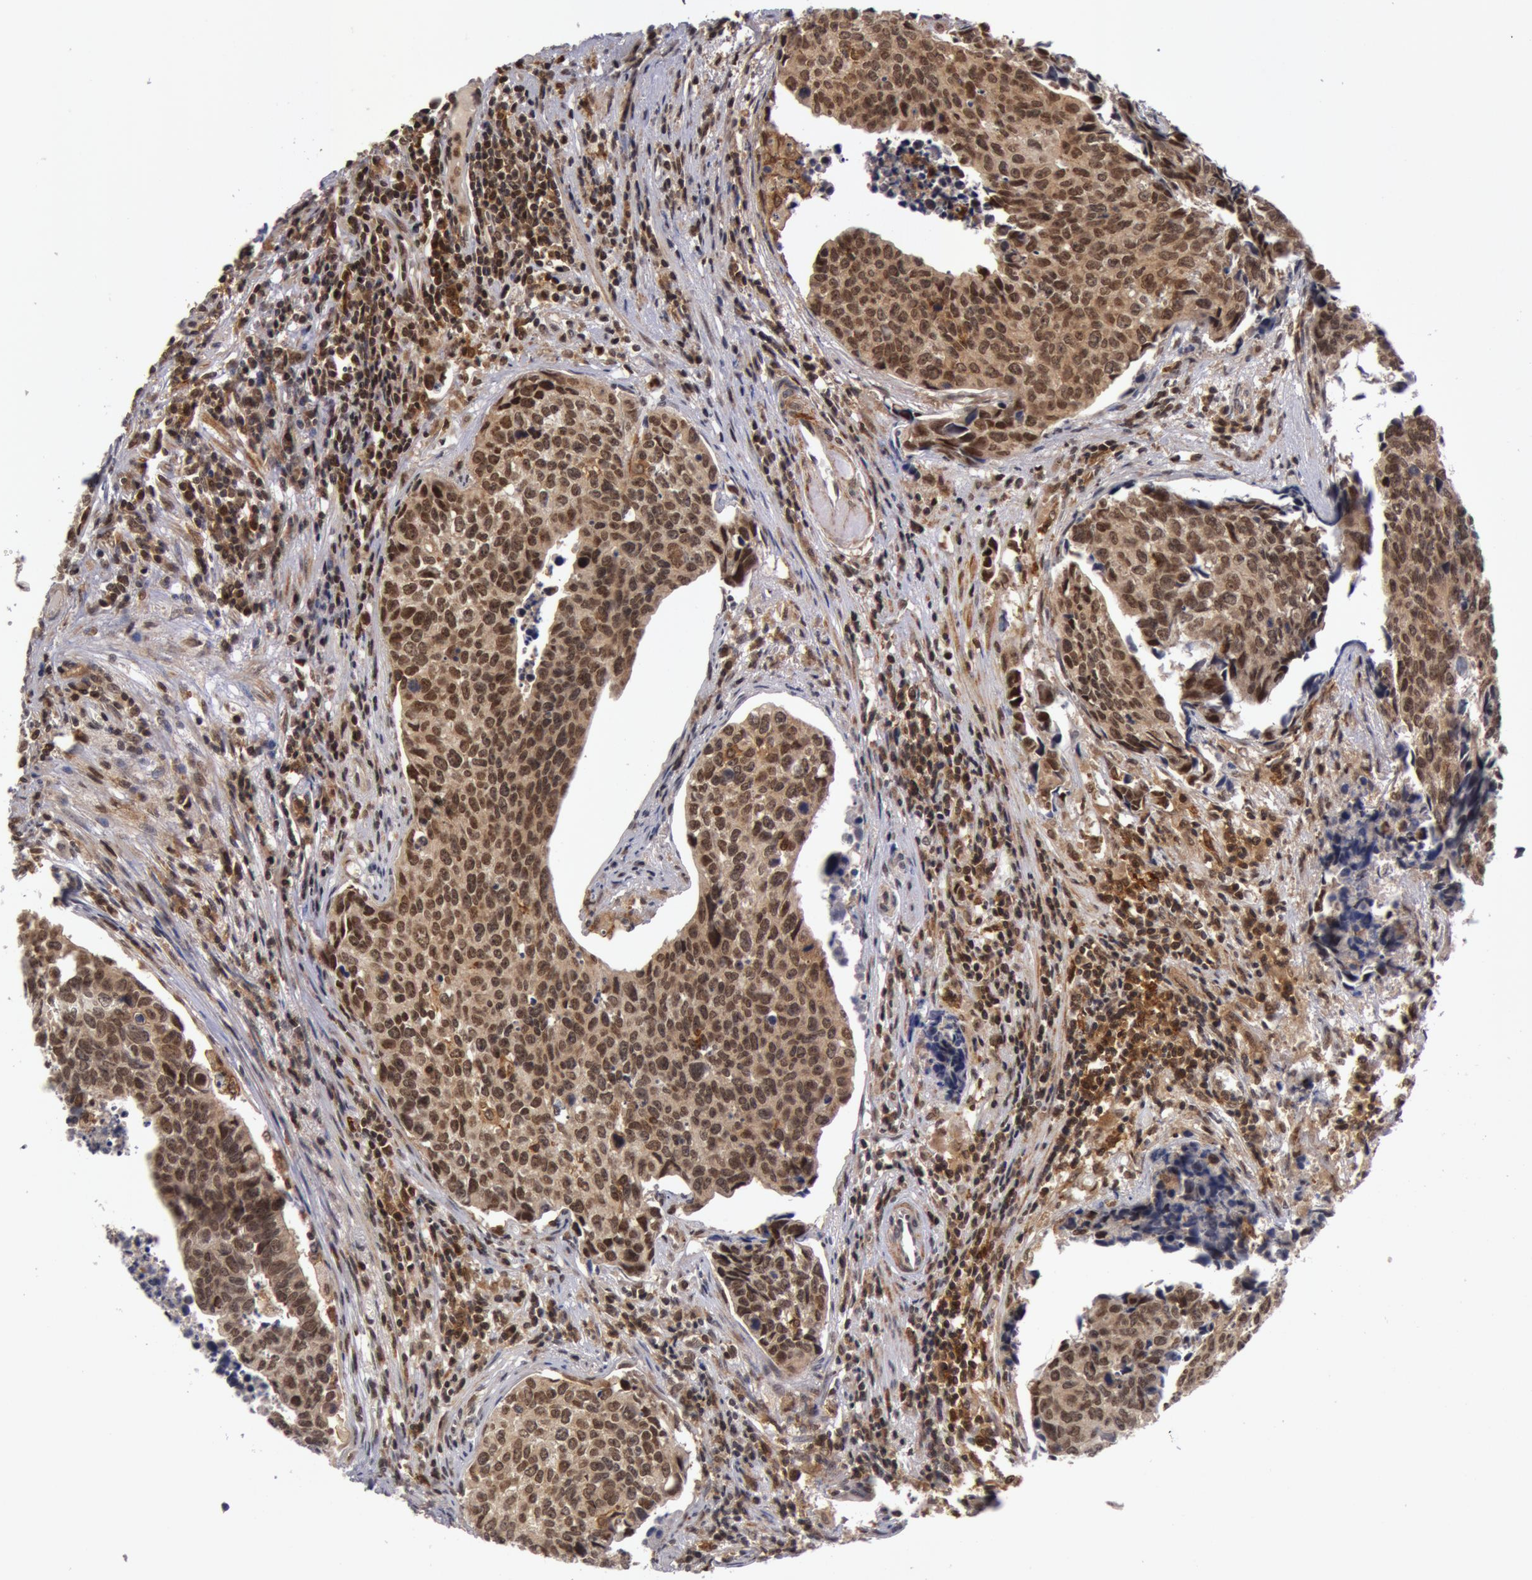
{"staining": {"intensity": "weak", "quantity": ">75%", "location": "cytoplasmic/membranous,nuclear"}, "tissue": "urothelial cancer", "cell_type": "Tumor cells", "image_type": "cancer", "snomed": [{"axis": "morphology", "description": "Urothelial carcinoma, High grade"}, {"axis": "topography", "description": "Urinary bladder"}], "caption": "About >75% of tumor cells in human urothelial cancer show weak cytoplasmic/membranous and nuclear protein positivity as visualized by brown immunohistochemical staining.", "gene": "ZNF350", "patient": {"sex": "male", "age": 81}}